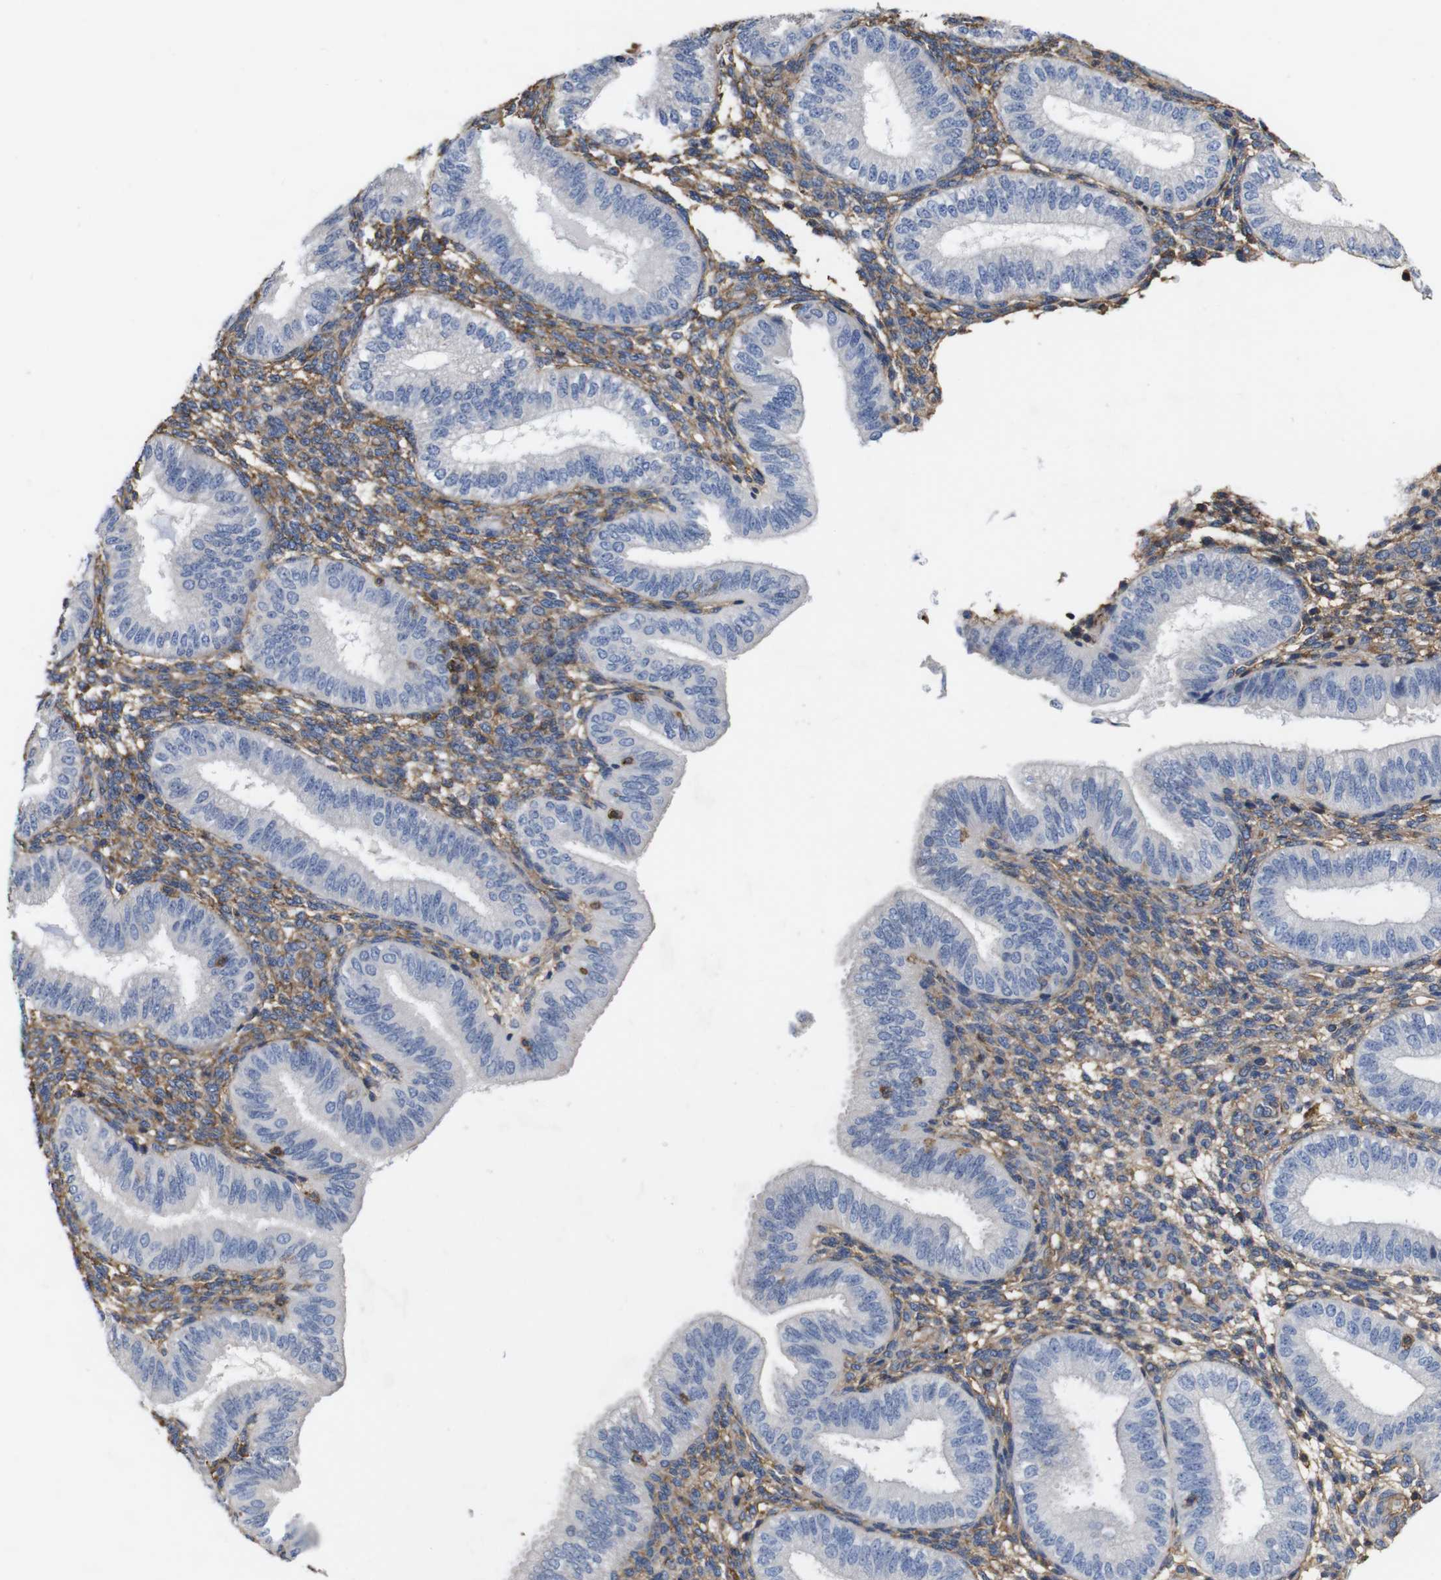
{"staining": {"intensity": "moderate", "quantity": ">75%", "location": "cytoplasmic/membranous"}, "tissue": "endometrium", "cell_type": "Cells in endometrial stroma", "image_type": "normal", "snomed": [{"axis": "morphology", "description": "Normal tissue, NOS"}, {"axis": "topography", "description": "Endometrium"}], "caption": "Immunohistochemical staining of unremarkable human endometrium exhibits medium levels of moderate cytoplasmic/membranous positivity in about >75% of cells in endometrial stroma.", "gene": "PI4KA", "patient": {"sex": "female", "age": 39}}